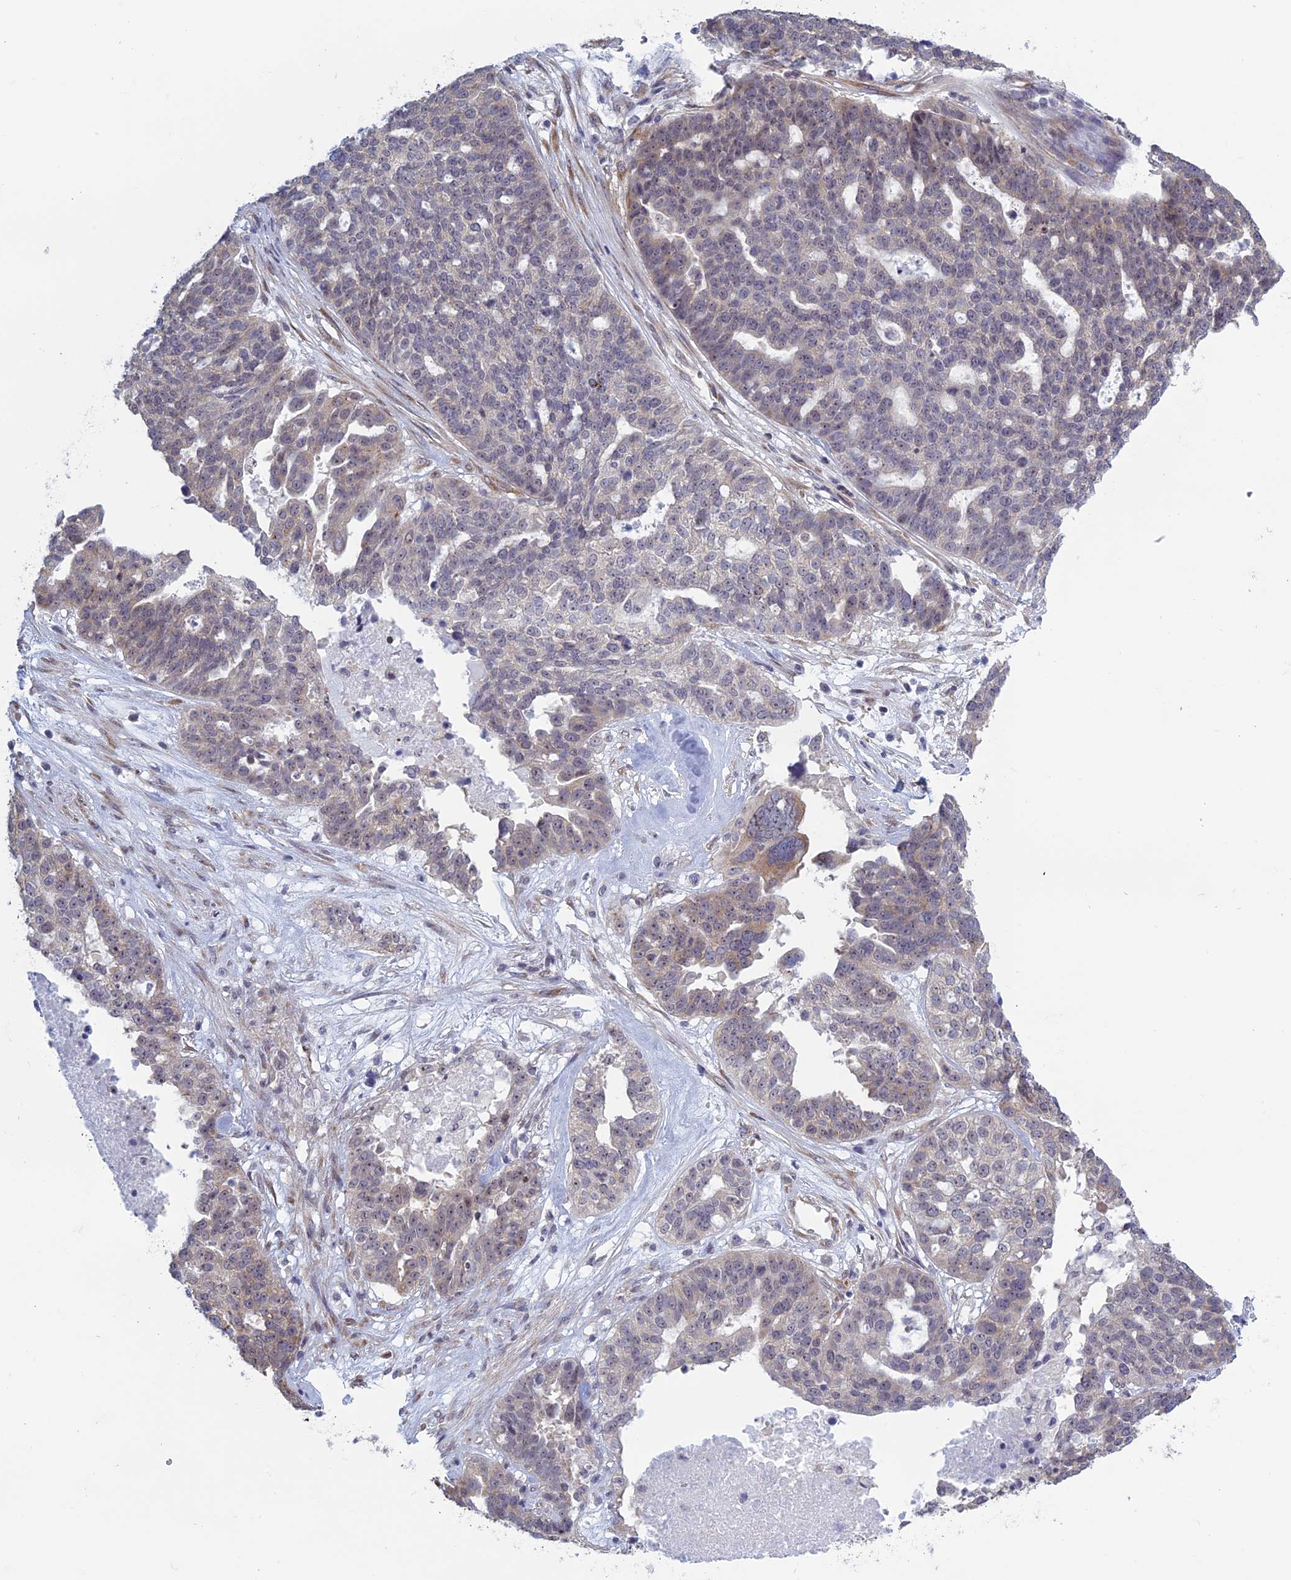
{"staining": {"intensity": "weak", "quantity": "<25%", "location": "cytoplasmic/membranous"}, "tissue": "ovarian cancer", "cell_type": "Tumor cells", "image_type": "cancer", "snomed": [{"axis": "morphology", "description": "Cystadenocarcinoma, serous, NOS"}, {"axis": "topography", "description": "Ovary"}], "caption": "This is an immunohistochemistry (IHC) micrograph of ovarian cancer. There is no expression in tumor cells.", "gene": "RPS19BP1", "patient": {"sex": "female", "age": 59}}